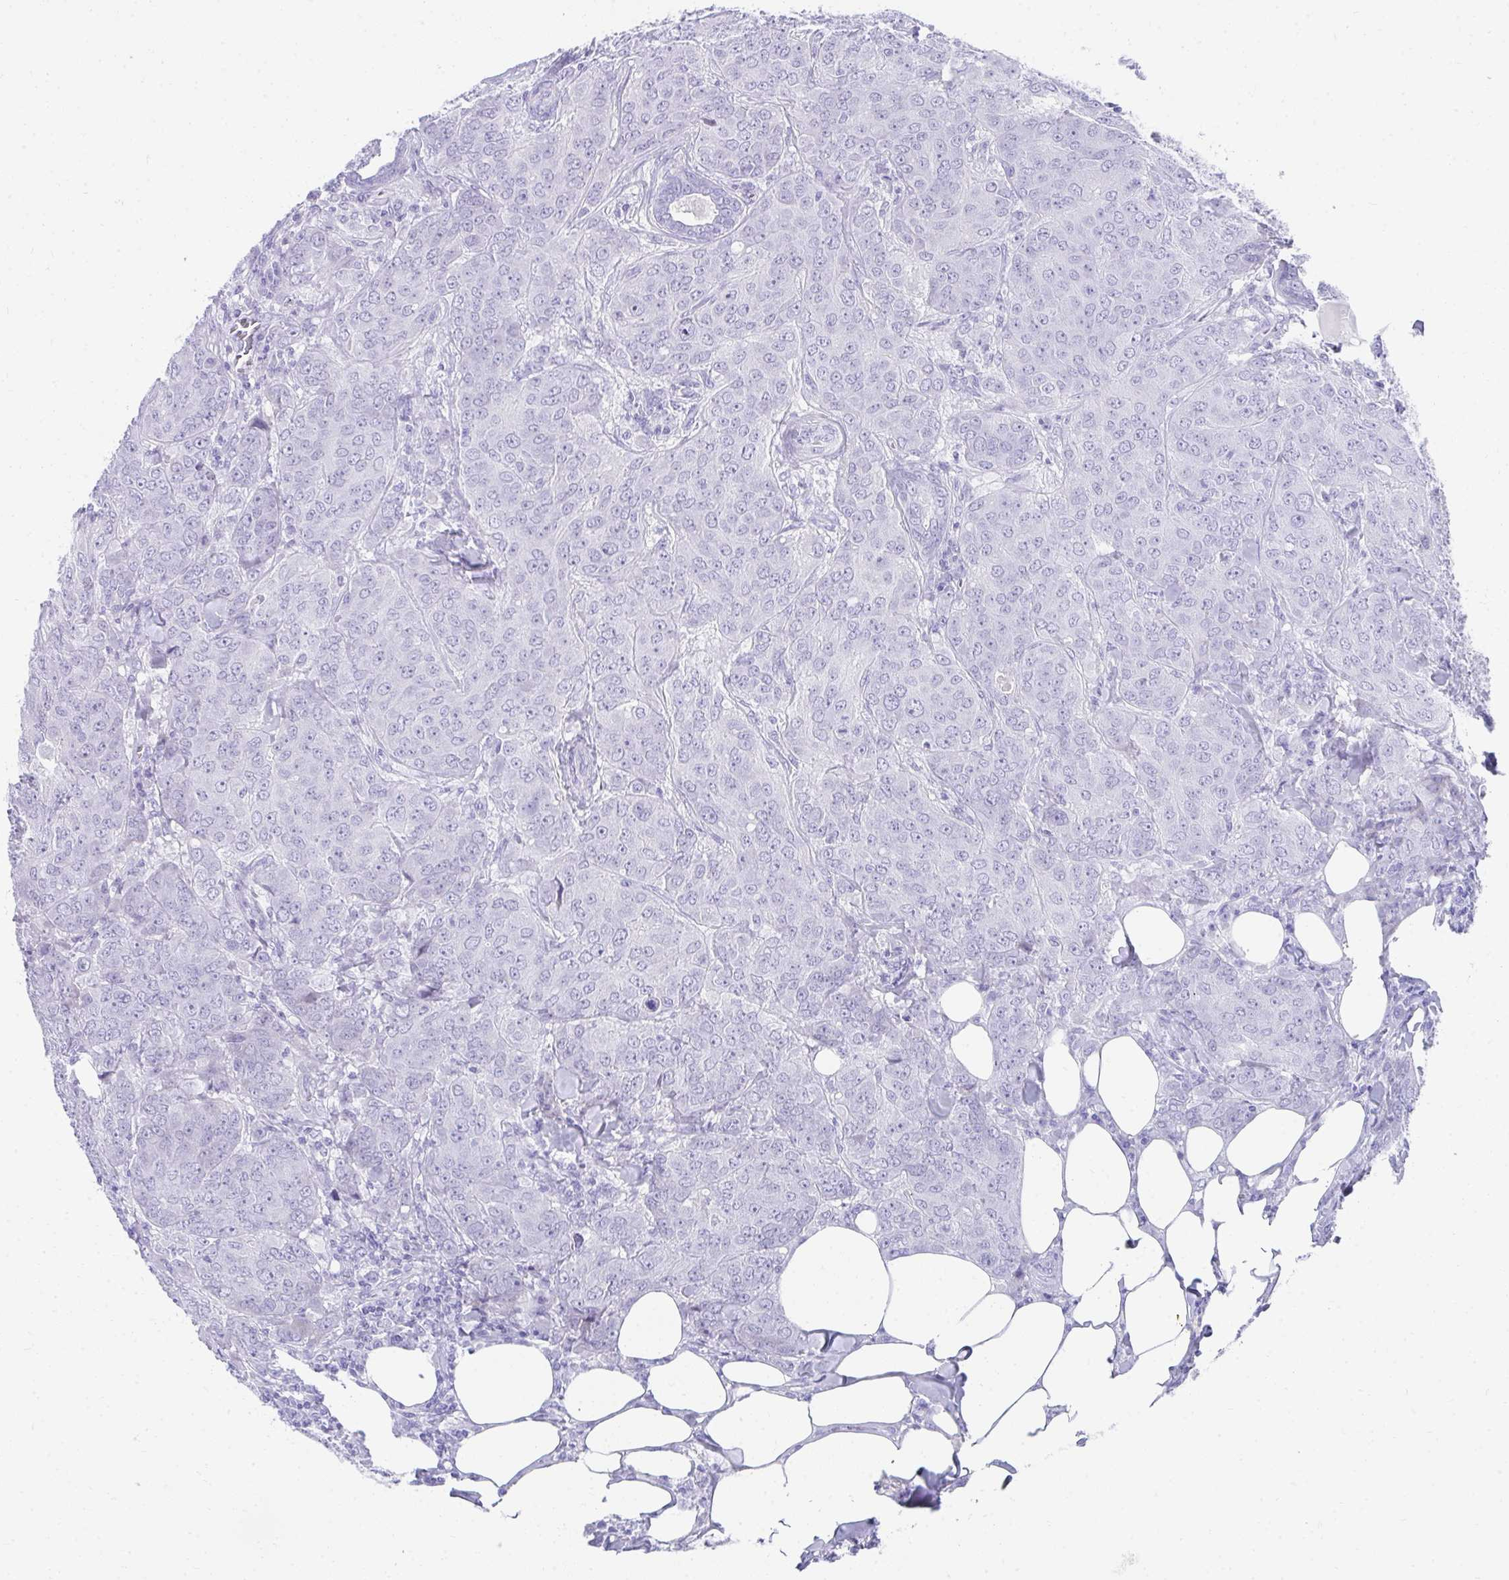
{"staining": {"intensity": "negative", "quantity": "none", "location": "none"}, "tissue": "breast cancer", "cell_type": "Tumor cells", "image_type": "cancer", "snomed": [{"axis": "morphology", "description": "Duct carcinoma"}, {"axis": "topography", "description": "Breast"}], "caption": "Immunohistochemistry (IHC) histopathology image of human breast cancer (intraductal carcinoma) stained for a protein (brown), which reveals no expression in tumor cells.", "gene": "TNNT1", "patient": {"sex": "female", "age": 43}}